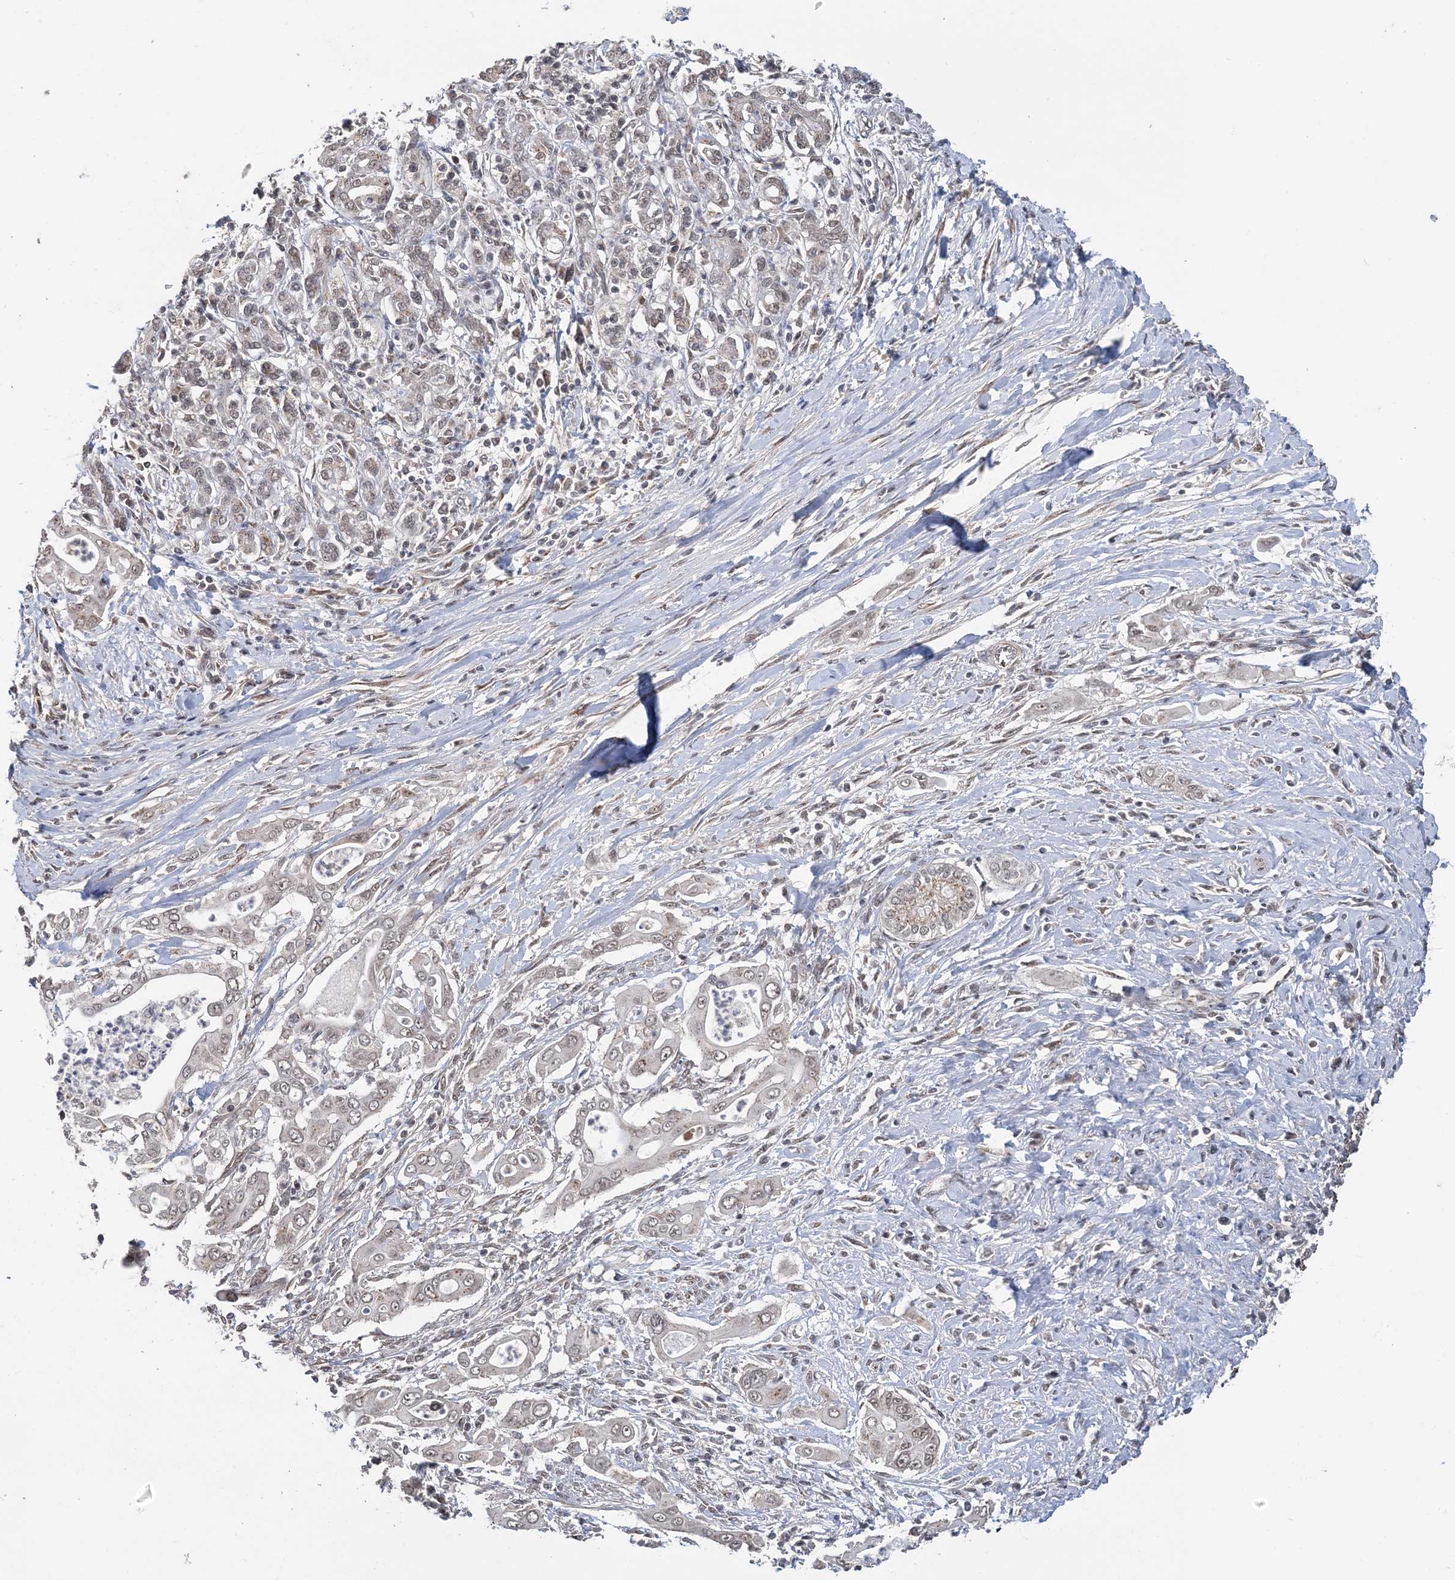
{"staining": {"intensity": "weak", "quantity": "<25%", "location": "nuclear"}, "tissue": "pancreatic cancer", "cell_type": "Tumor cells", "image_type": "cancer", "snomed": [{"axis": "morphology", "description": "Adenocarcinoma, NOS"}, {"axis": "topography", "description": "Pancreas"}], "caption": "Immunohistochemistry histopathology image of pancreatic adenocarcinoma stained for a protein (brown), which reveals no staining in tumor cells.", "gene": "TSHZ2", "patient": {"sex": "male", "age": 58}}